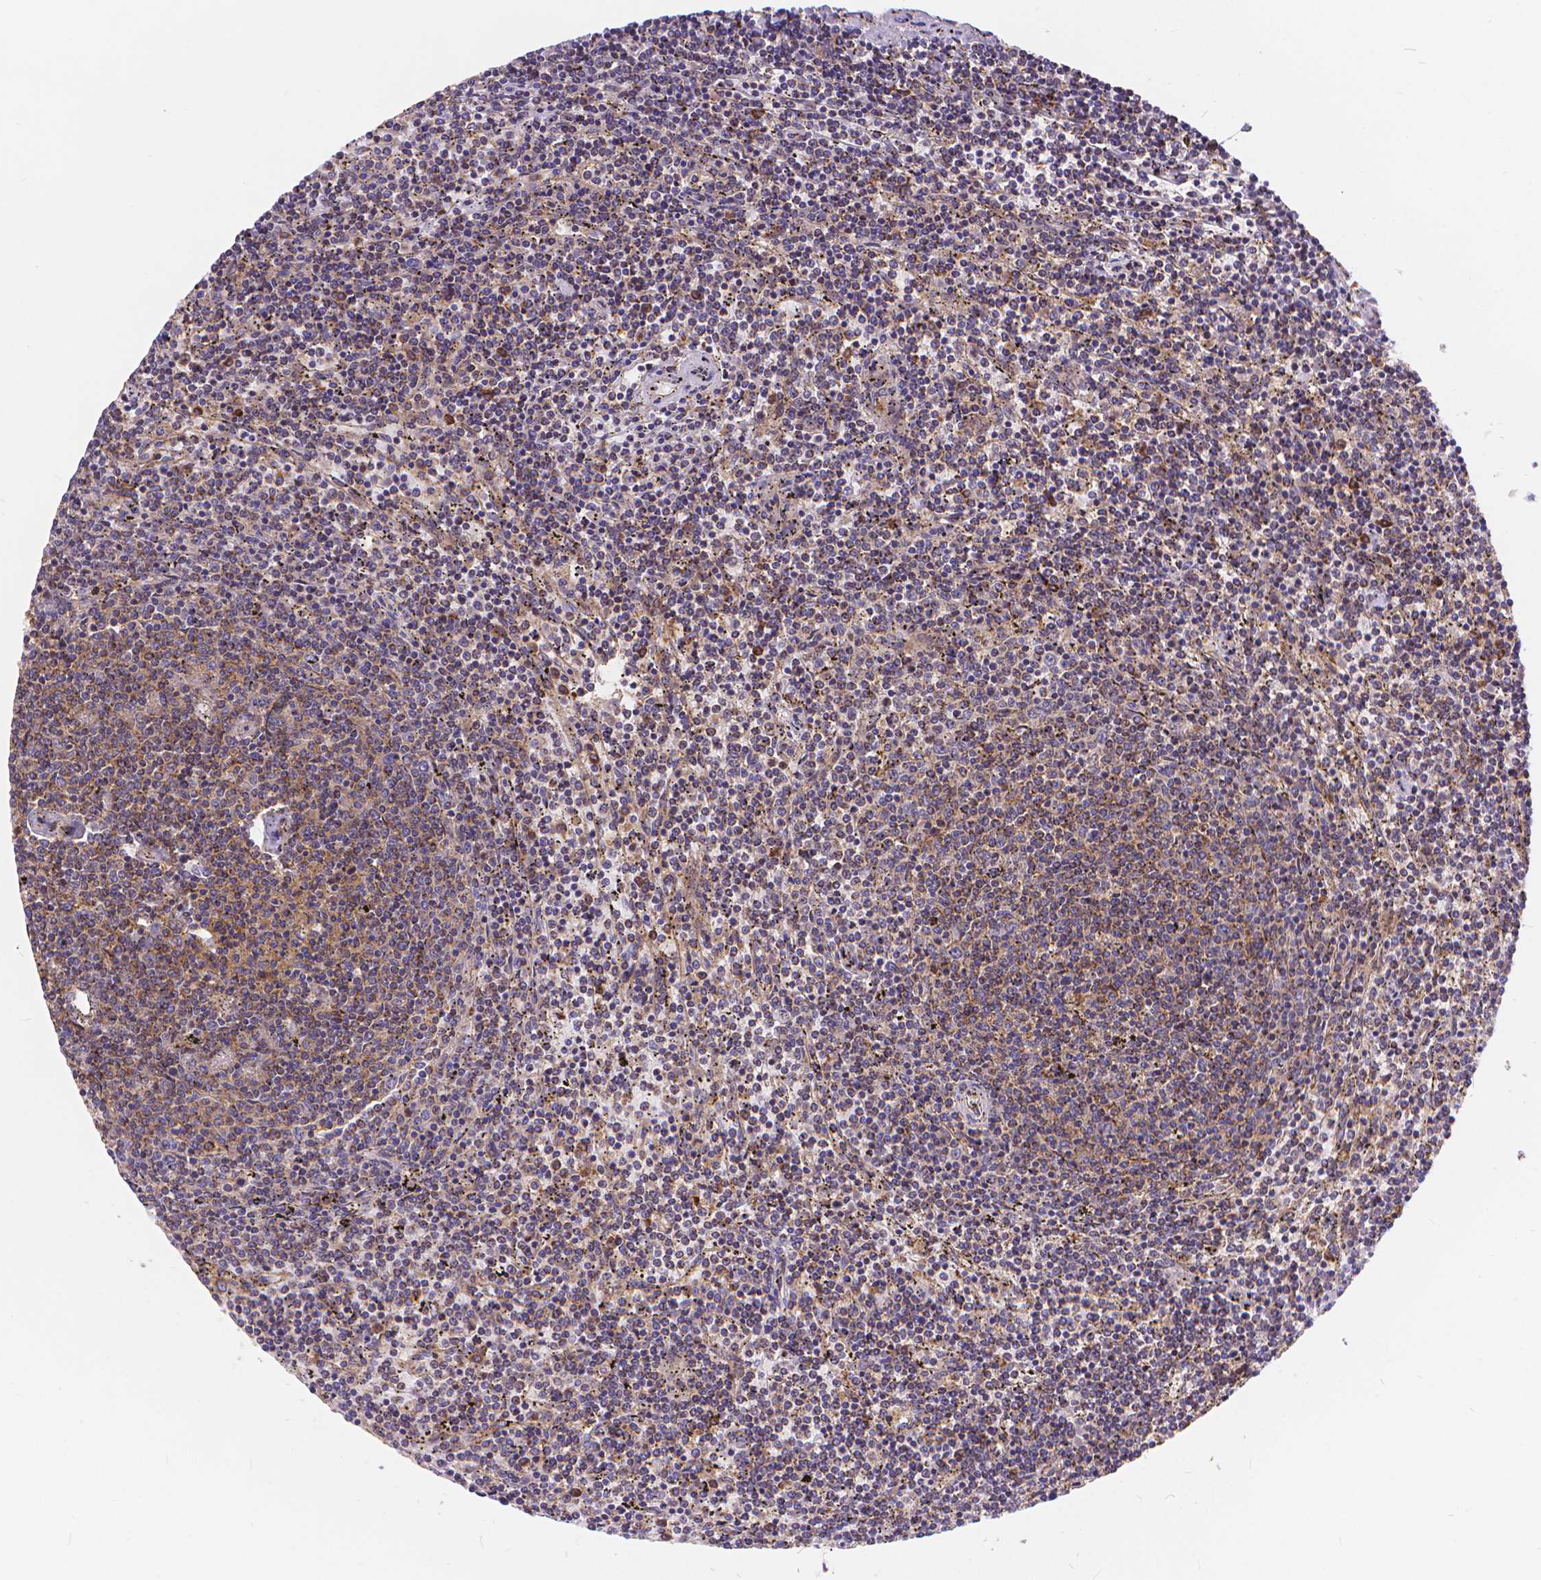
{"staining": {"intensity": "weak", "quantity": ">75%", "location": "cytoplasmic/membranous"}, "tissue": "lymphoma", "cell_type": "Tumor cells", "image_type": "cancer", "snomed": [{"axis": "morphology", "description": "Malignant lymphoma, non-Hodgkin's type, Low grade"}, {"axis": "topography", "description": "Spleen"}], "caption": "Lymphoma stained for a protein demonstrates weak cytoplasmic/membranous positivity in tumor cells.", "gene": "ARAP1", "patient": {"sex": "female", "age": 50}}